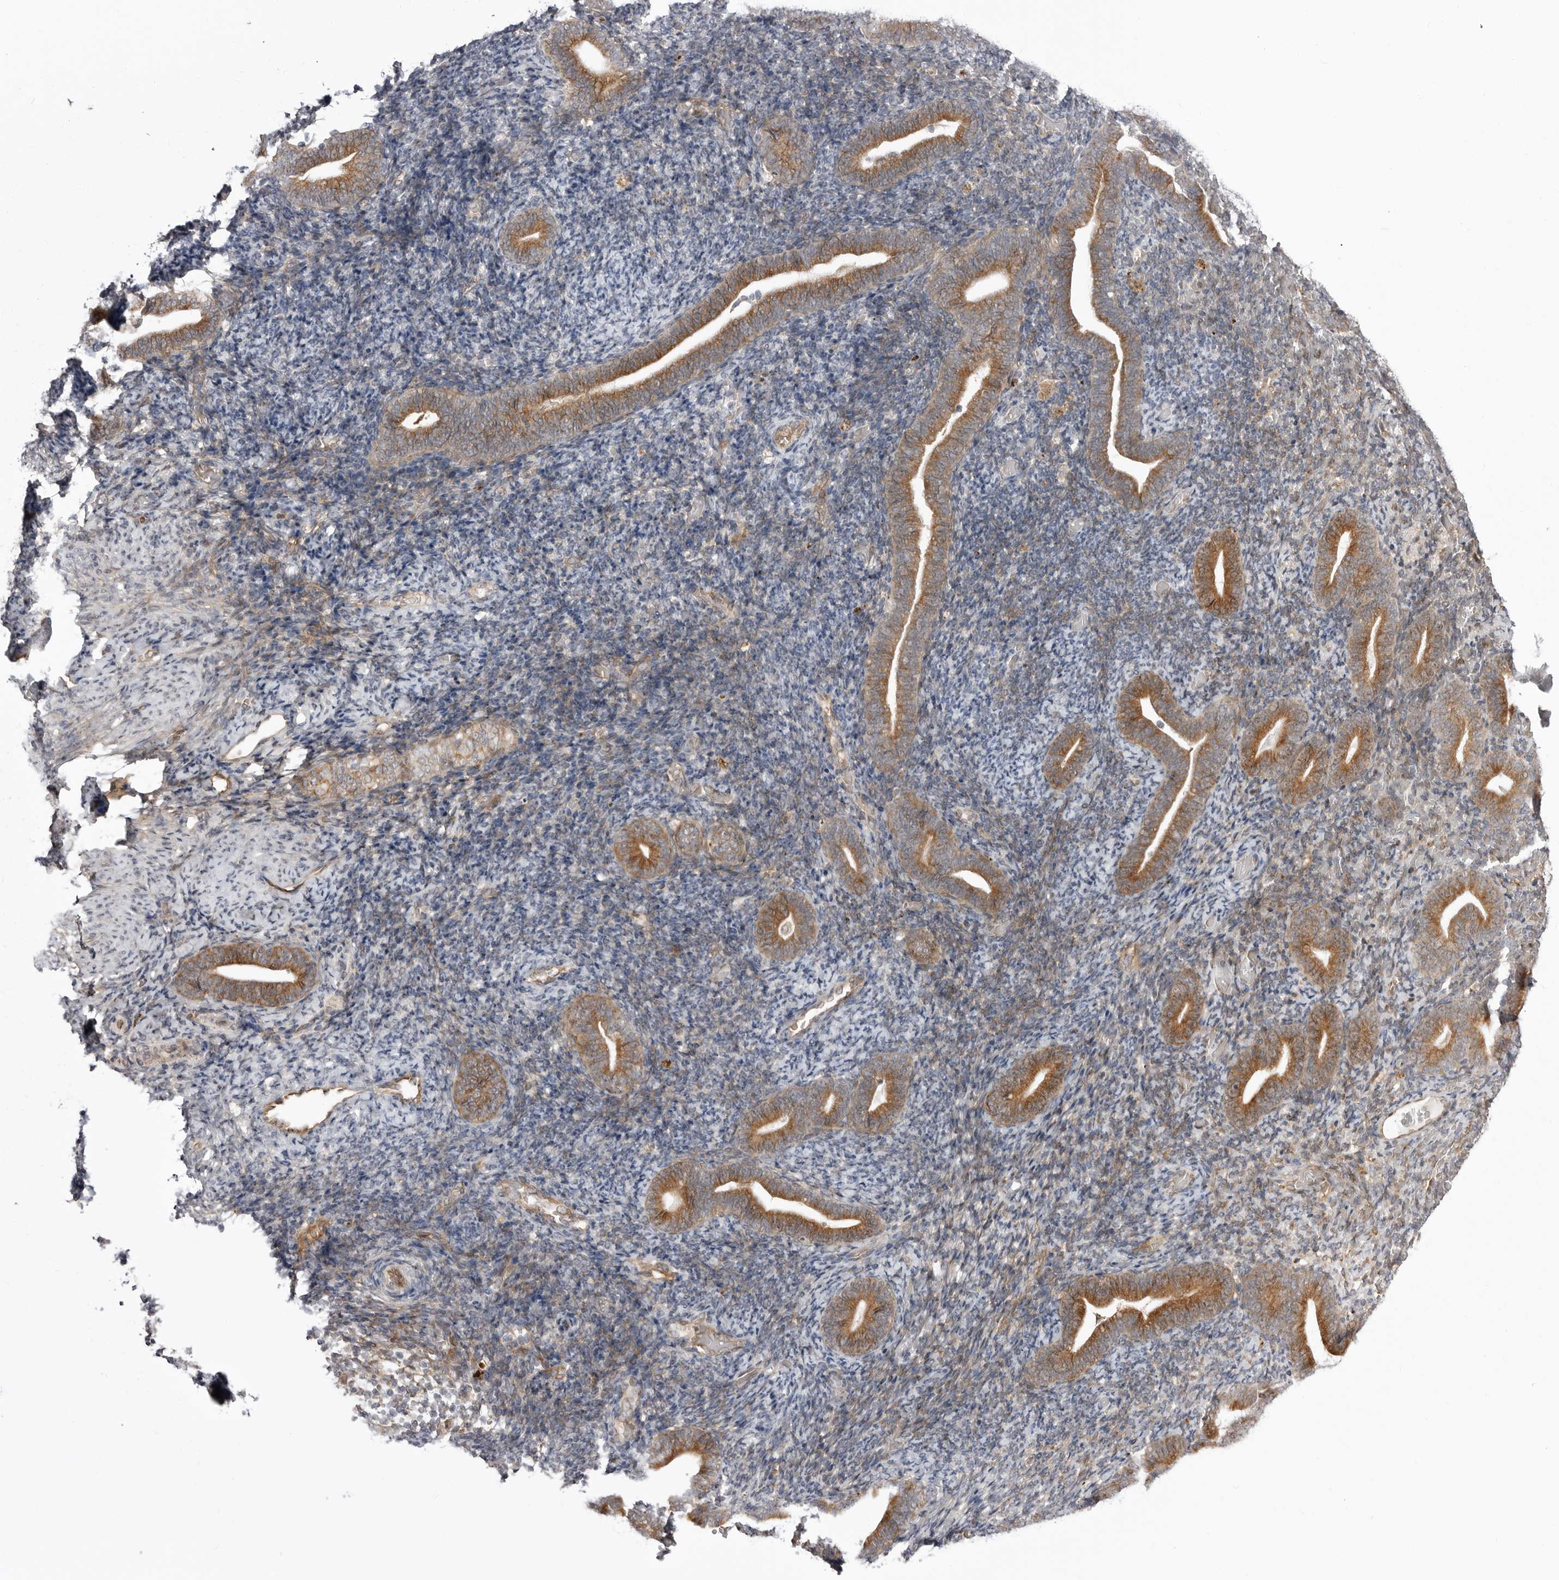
{"staining": {"intensity": "weak", "quantity": "25%-75%", "location": "cytoplasmic/membranous"}, "tissue": "endometrium", "cell_type": "Cells in endometrial stroma", "image_type": "normal", "snomed": [{"axis": "morphology", "description": "Normal tissue, NOS"}, {"axis": "topography", "description": "Endometrium"}], "caption": "Endometrium stained with DAB (3,3'-diaminobenzidine) immunohistochemistry (IHC) reveals low levels of weak cytoplasmic/membranous expression in approximately 25%-75% of cells in endometrial stroma. (IHC, brightfield microscopy, high magnification).", "gene": "ARL5A", "patient": {"sex": "female", "age": 51}}